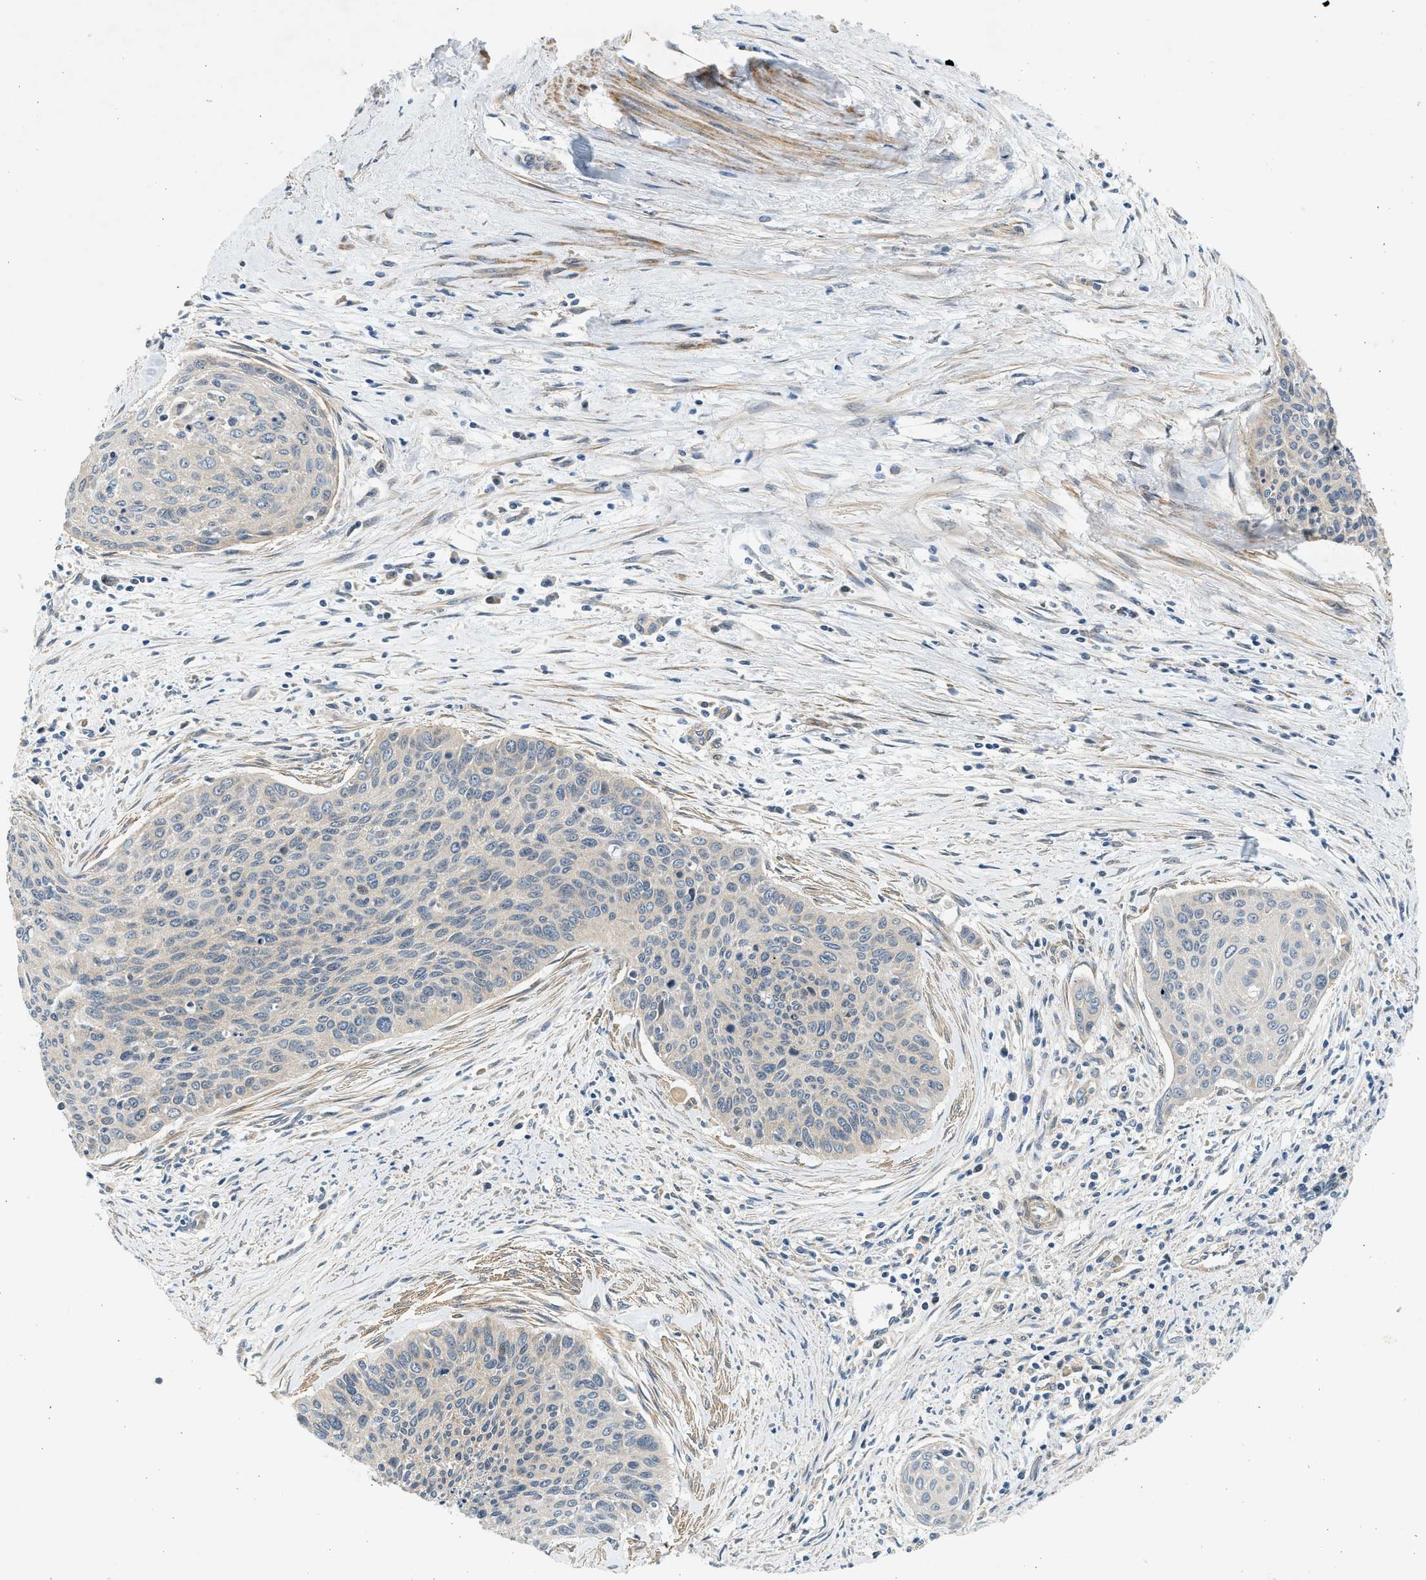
{"staining": {"intensity": "negative", "quantity": "none", "location": "none"}, "tissue": "cervical cancer", "cell_type": "Tumor cells", "image_type": "cancer", "snomed": [{"axis": "morphology", "description": "Squamous cell carcinoma, NOS"}, {"axis": "topography", "description": "Cervix"}], "caption": "A high-resolution photomicrograph shows immunohistochemistry staining of cervical squamous cell carcinoma, which exhibits no significant staining in tumor cells. (DAB (3,3'-diaminobenzidine) immunohistochemistry (IHC), high magnification).", "gene": "KDELR2", "patient": {"sex": "female", "age": 55}}